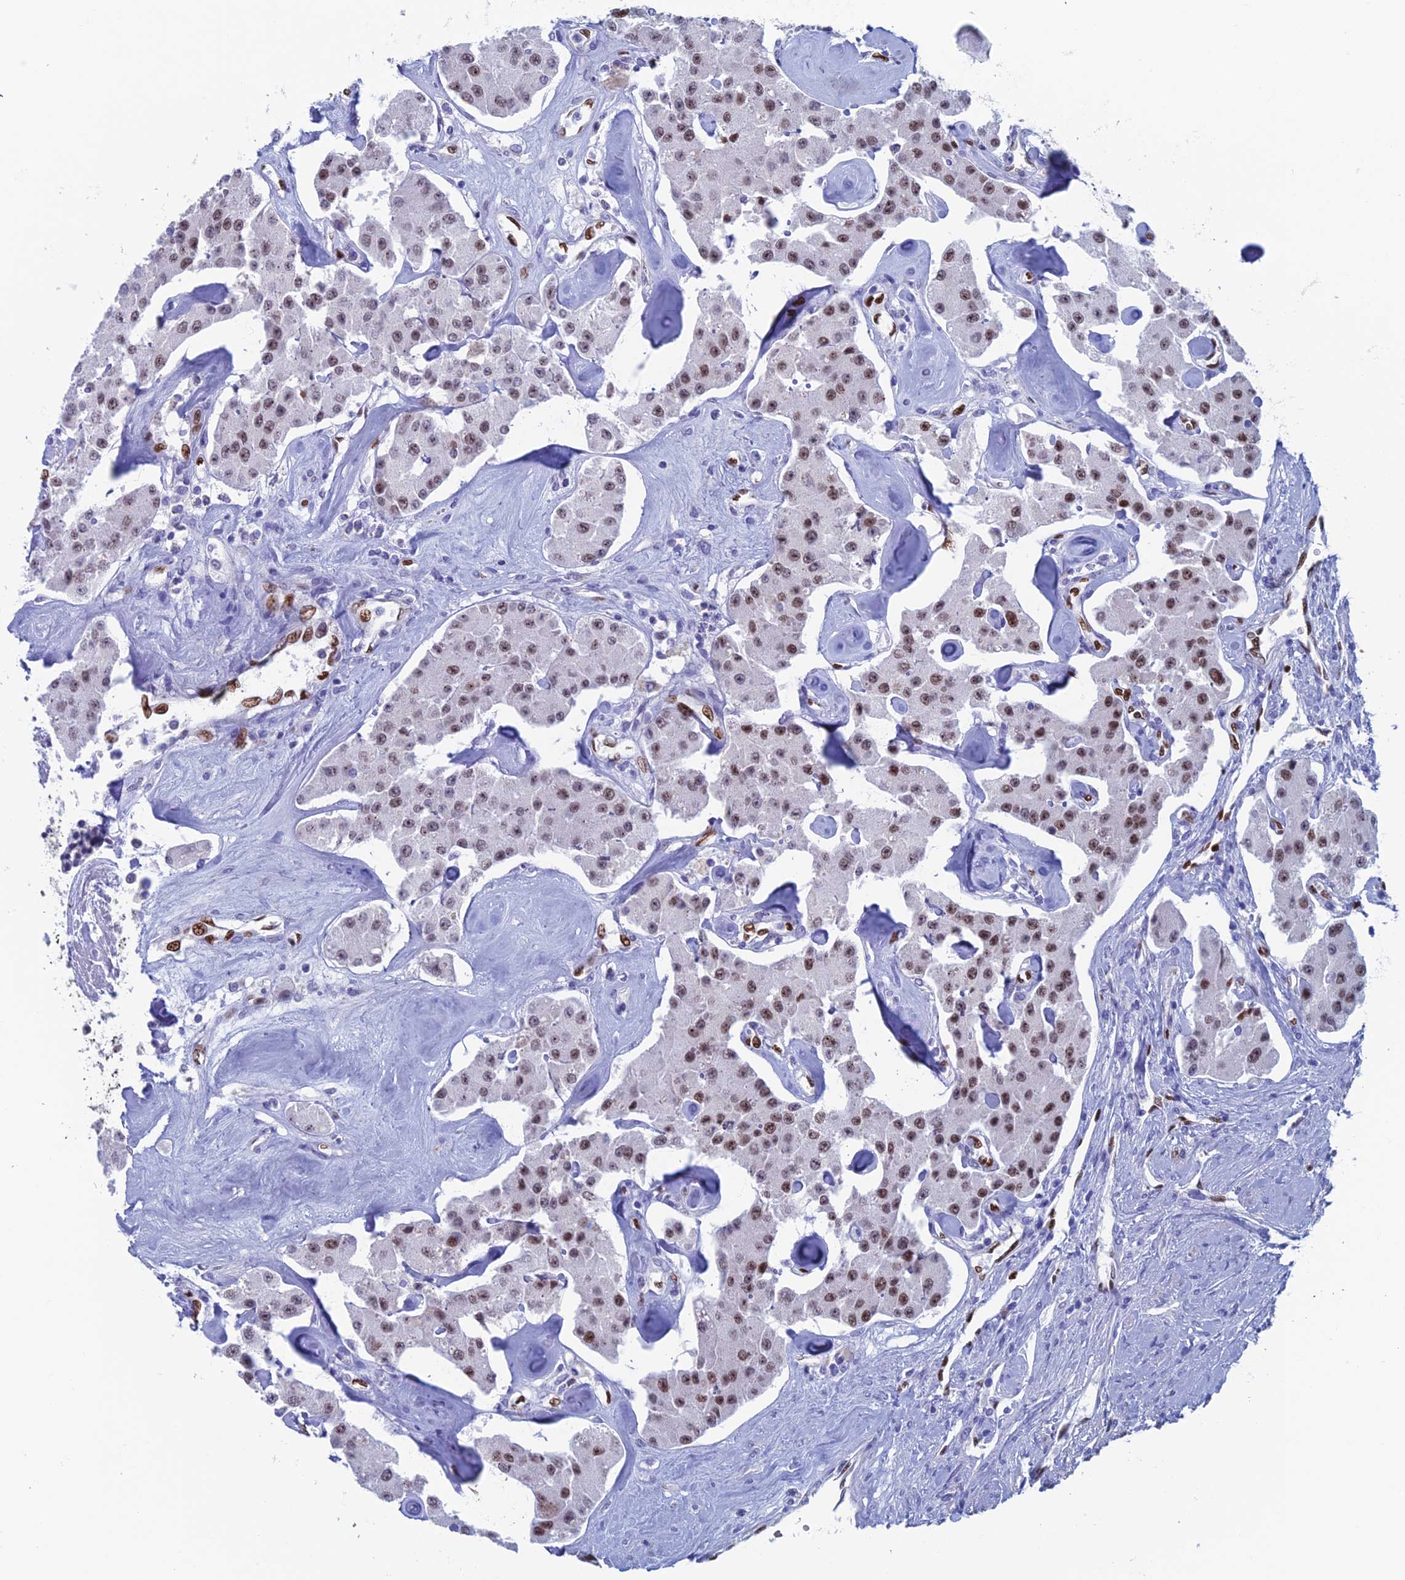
{"staining": {"intensity": "moderate", "quantity": ">75%", "location": "nuclear"}, "tissue": "carcinoid", "cell_type": "Tumor cells", "image_type": "cancer", "snomed": [{"axis": "morphology", "description": "Carcinoid, malignant, NOS"}, {"axis": "topography", "description": "Pancreas"}], "caption": "Human carcinoid stained with a brown dye exhibits moderate nuclear positive staining in about >75% of tumor cells.", "gene": "NOL4L", "patient": {"sex": "male", "age": 41}}